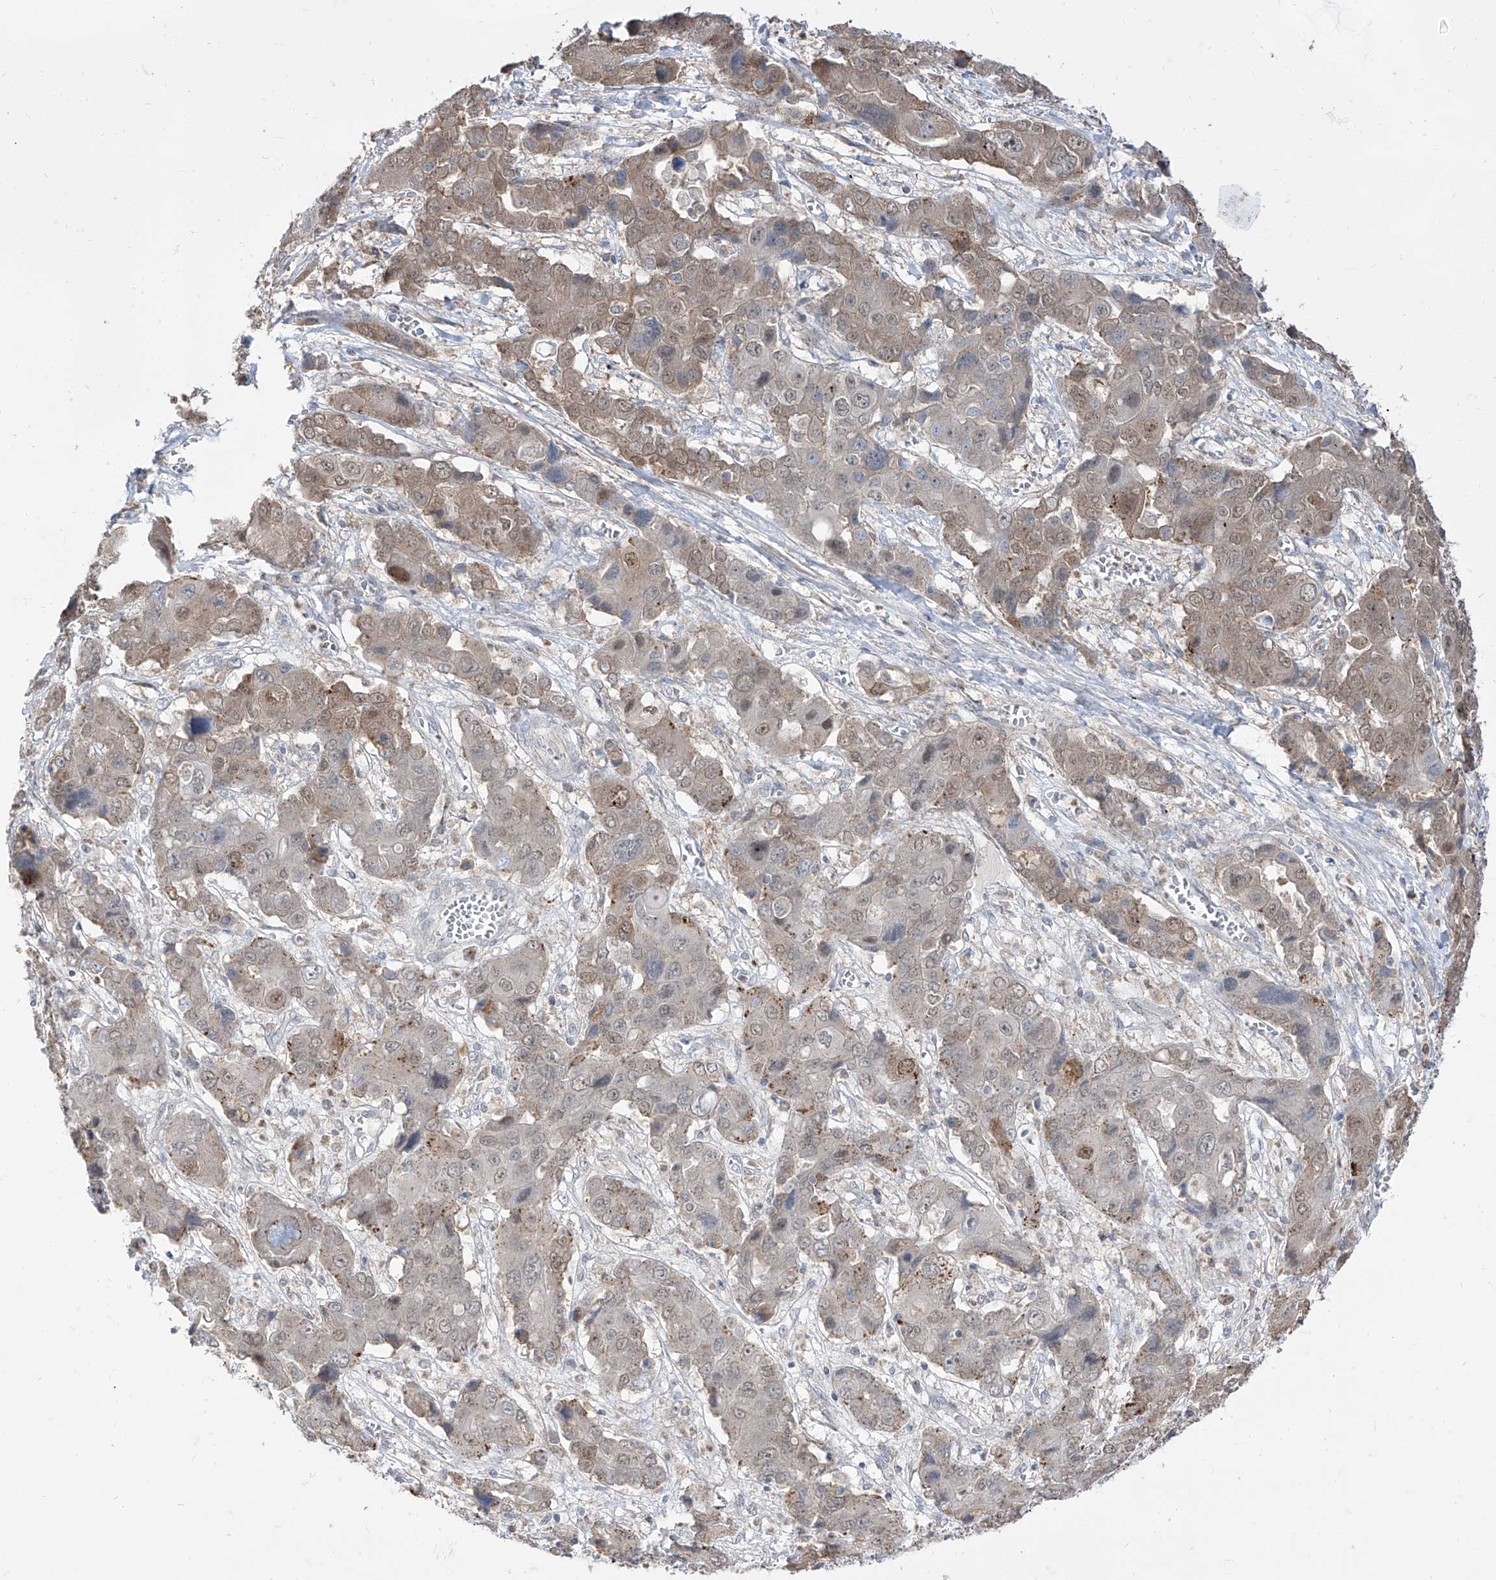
{"staining": {"intensity": "weak", "quantity": ">75%", "location": "cytoplasmic/membranous,nuclear"}, "tissue": "liver cancer", "cell_type": "Tumor cells", "image_type": "cancer", "snomed": [{"axis": "morphology", "description": "Cholangiocarcinoma"}, {"axis": "topography", "description": "Liver"}], "caption": "This is a micrograph of immunohistochemistry (IHC) staining of cholangiocarcinoma (liver), which shows weak staining in the cytoplasmic/membranous and nuclear of tumor cells.", "gene": "BROX", "patient": {"sex": "male", "age": 67}}